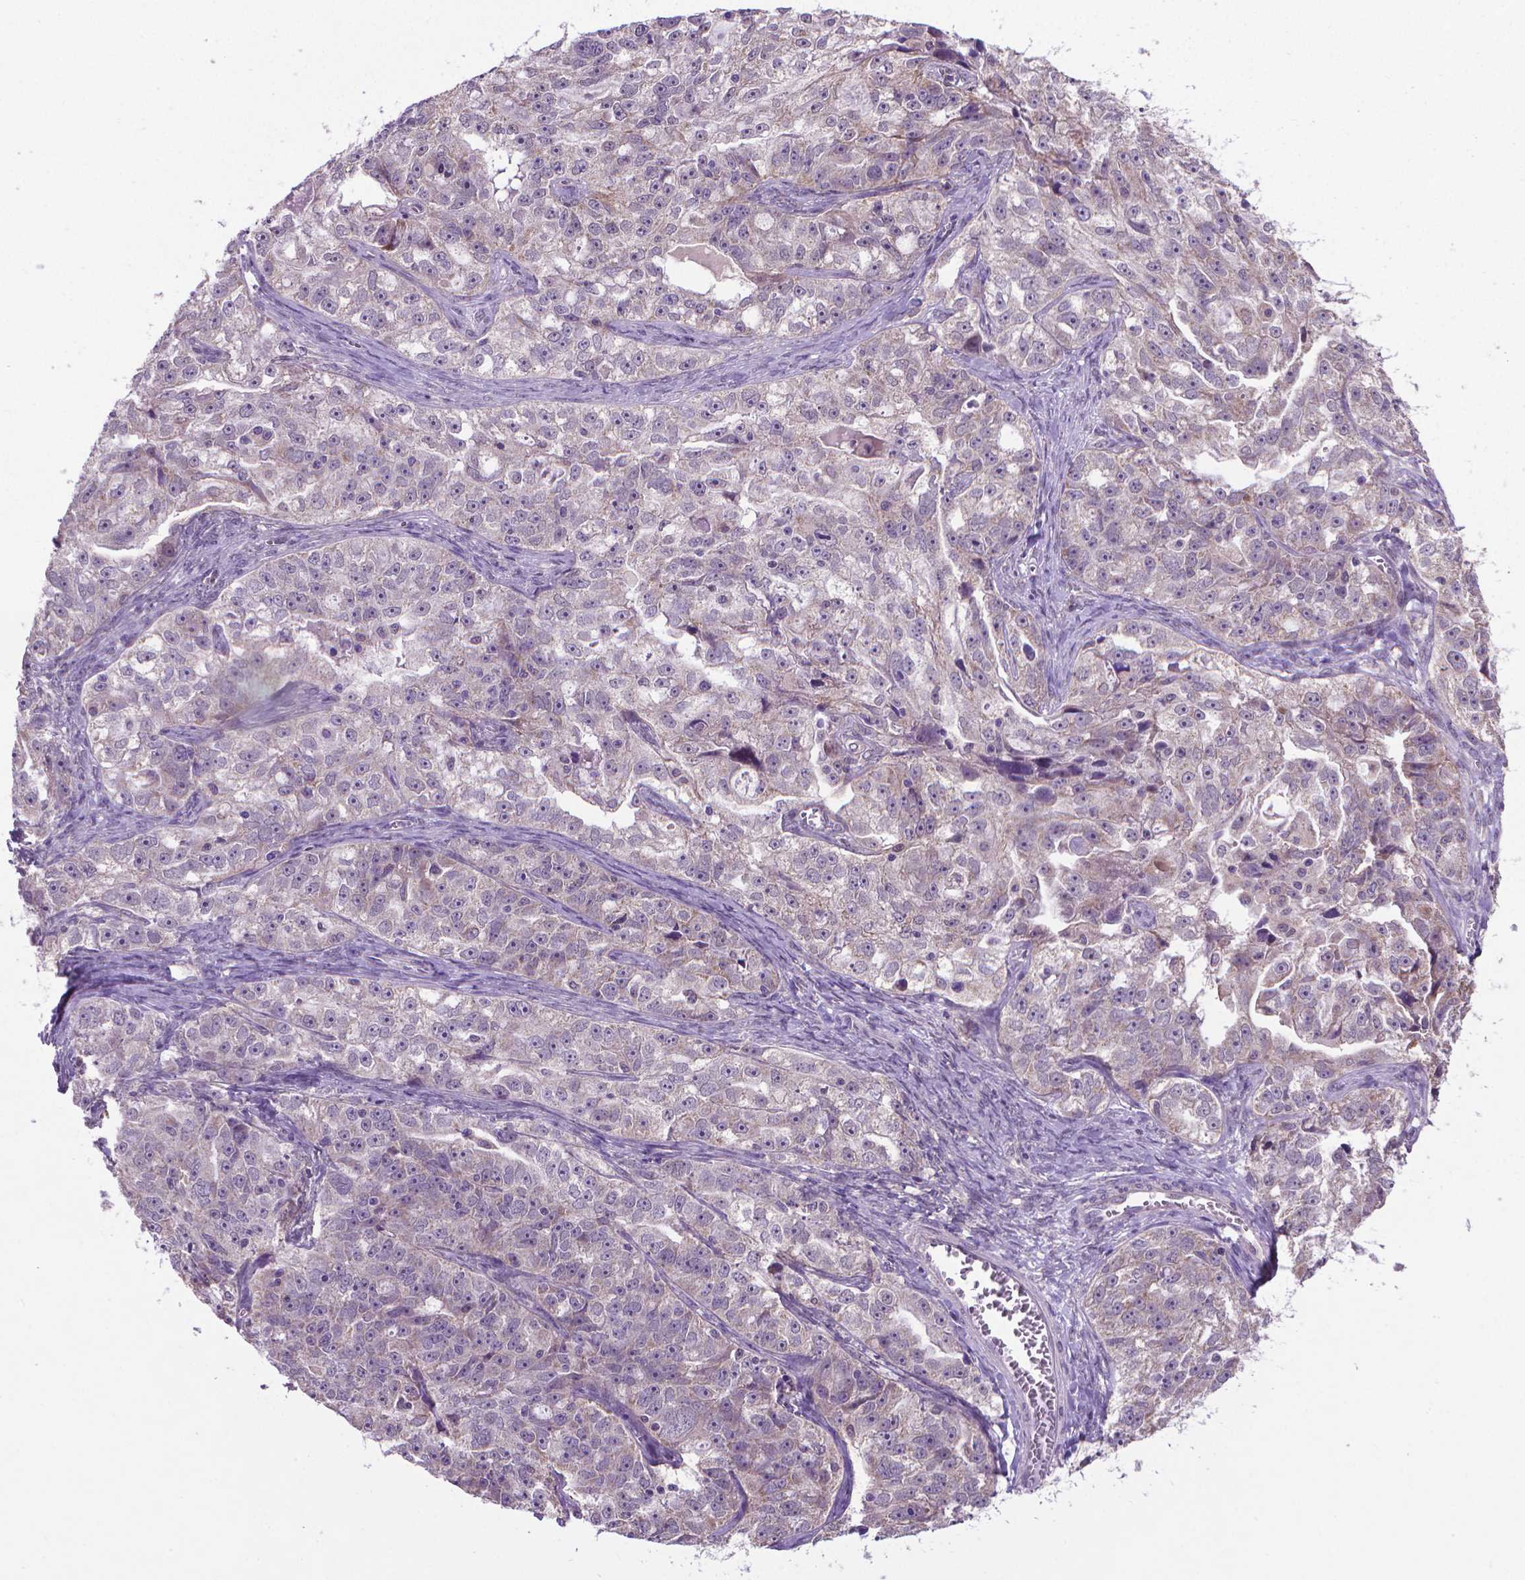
{"staining": {"intensity": "negative", "quantity": "none", "location": "none"}, "tissue": "ovarian cancer", "cell_type": "Tumor cells", "image_type": "cancer", "snomed": [{"axis": "morphology", "description": "Cystadenocarcinoma, serous, NOS"}, {"axis": "topography", "description": "Ovary"}], "caption": "This is an IHC image of human ovarian cancer. There is no staining in tumor cells.", "gene": "GPR63", "patient": {"sex": "female", "age": 51}}